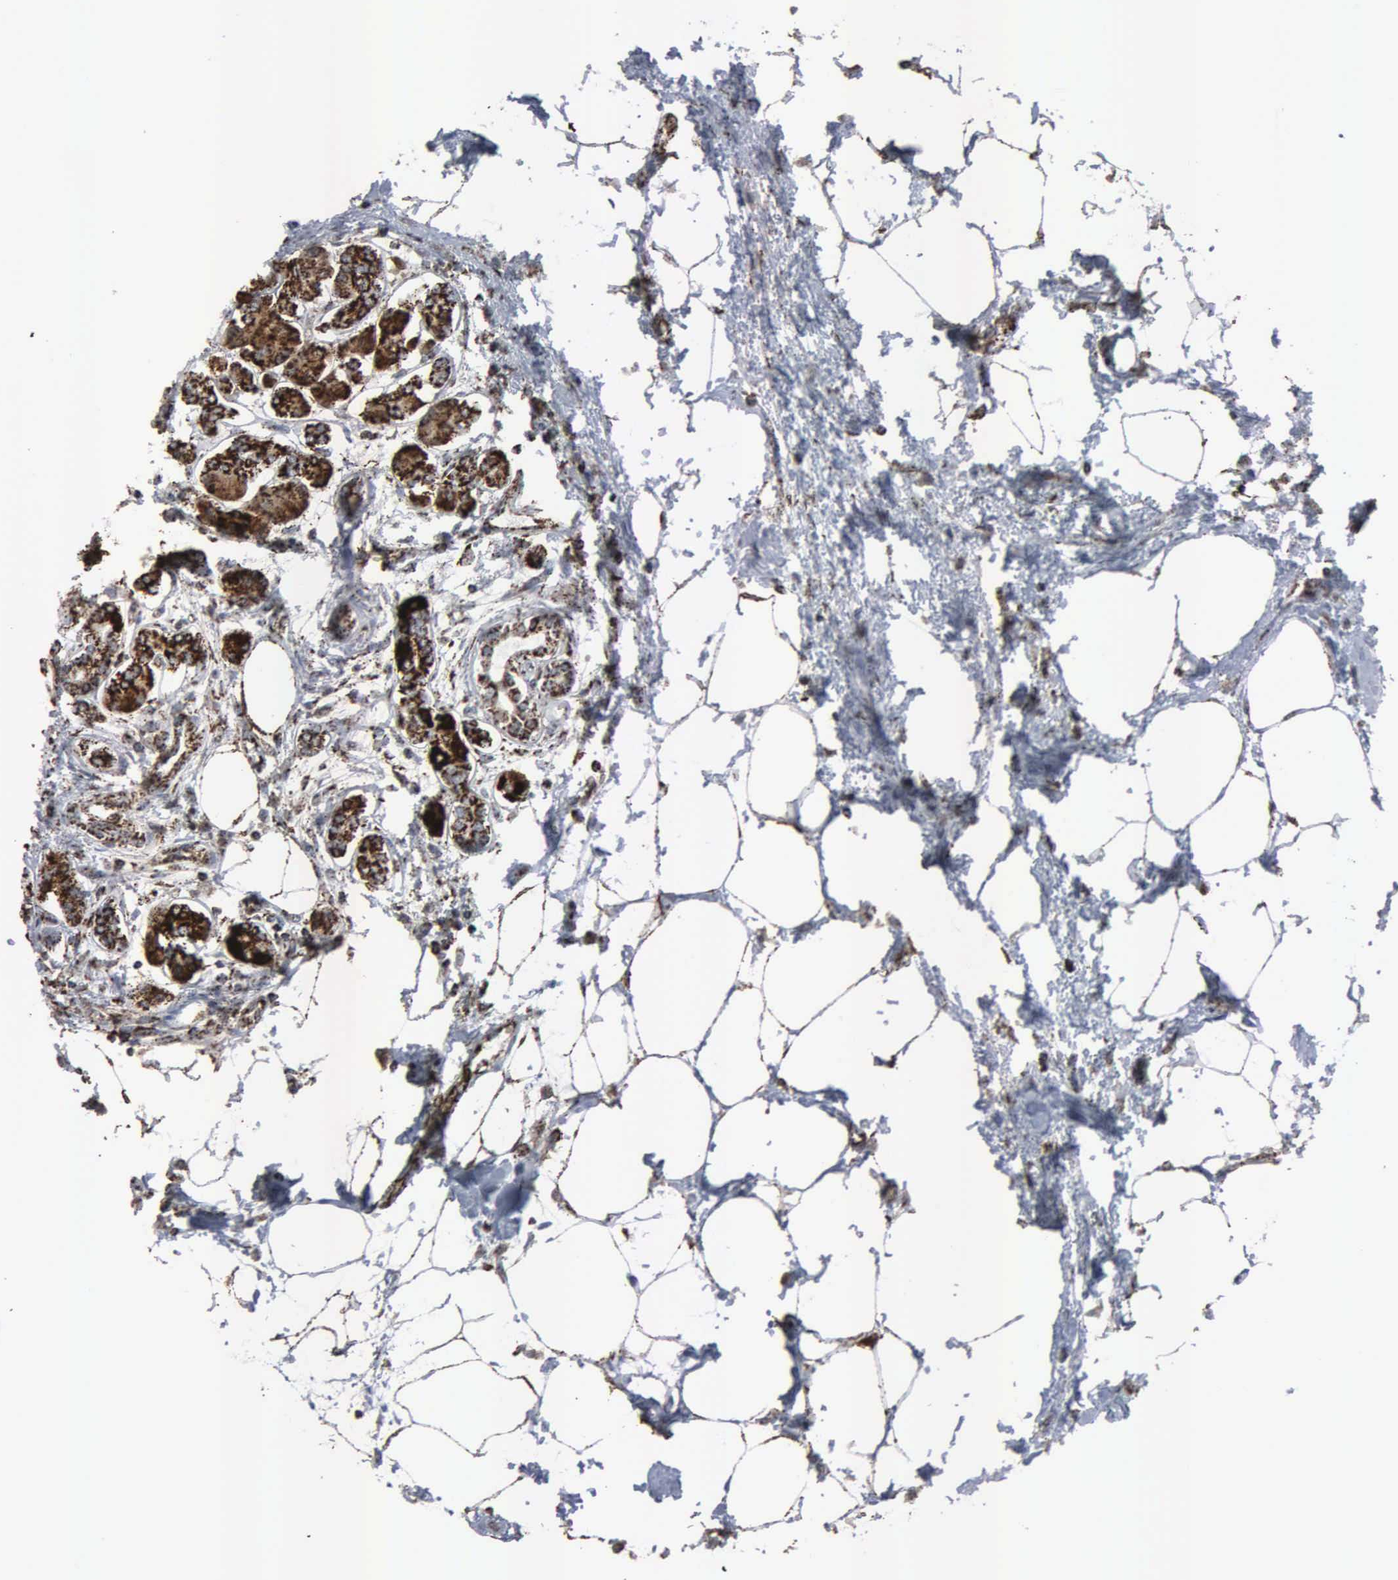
{"staining": {"intensity": "strong", "quantity": ">75%", "location": "cytoplasmic/membranous"}, "tissue": "pancreas", "cell_type": "Exocrine glandular cells", "image_type": "normal", "snomed": [{"axis": "morphology", "description": "Normal tissue, NOS"}, {"axis": "topography", "description": "Pancreas"}, {"axis": "topography", "description": "Duodenum"}], "caption": "The histopathology image displays staining of benign pancreas, revealing strong cytoplasmic/membranous protein expression (brown color) within exocrine glandular cells.", "gene": "HSPA9", "patient": {"sex": "male", "age": 79}}